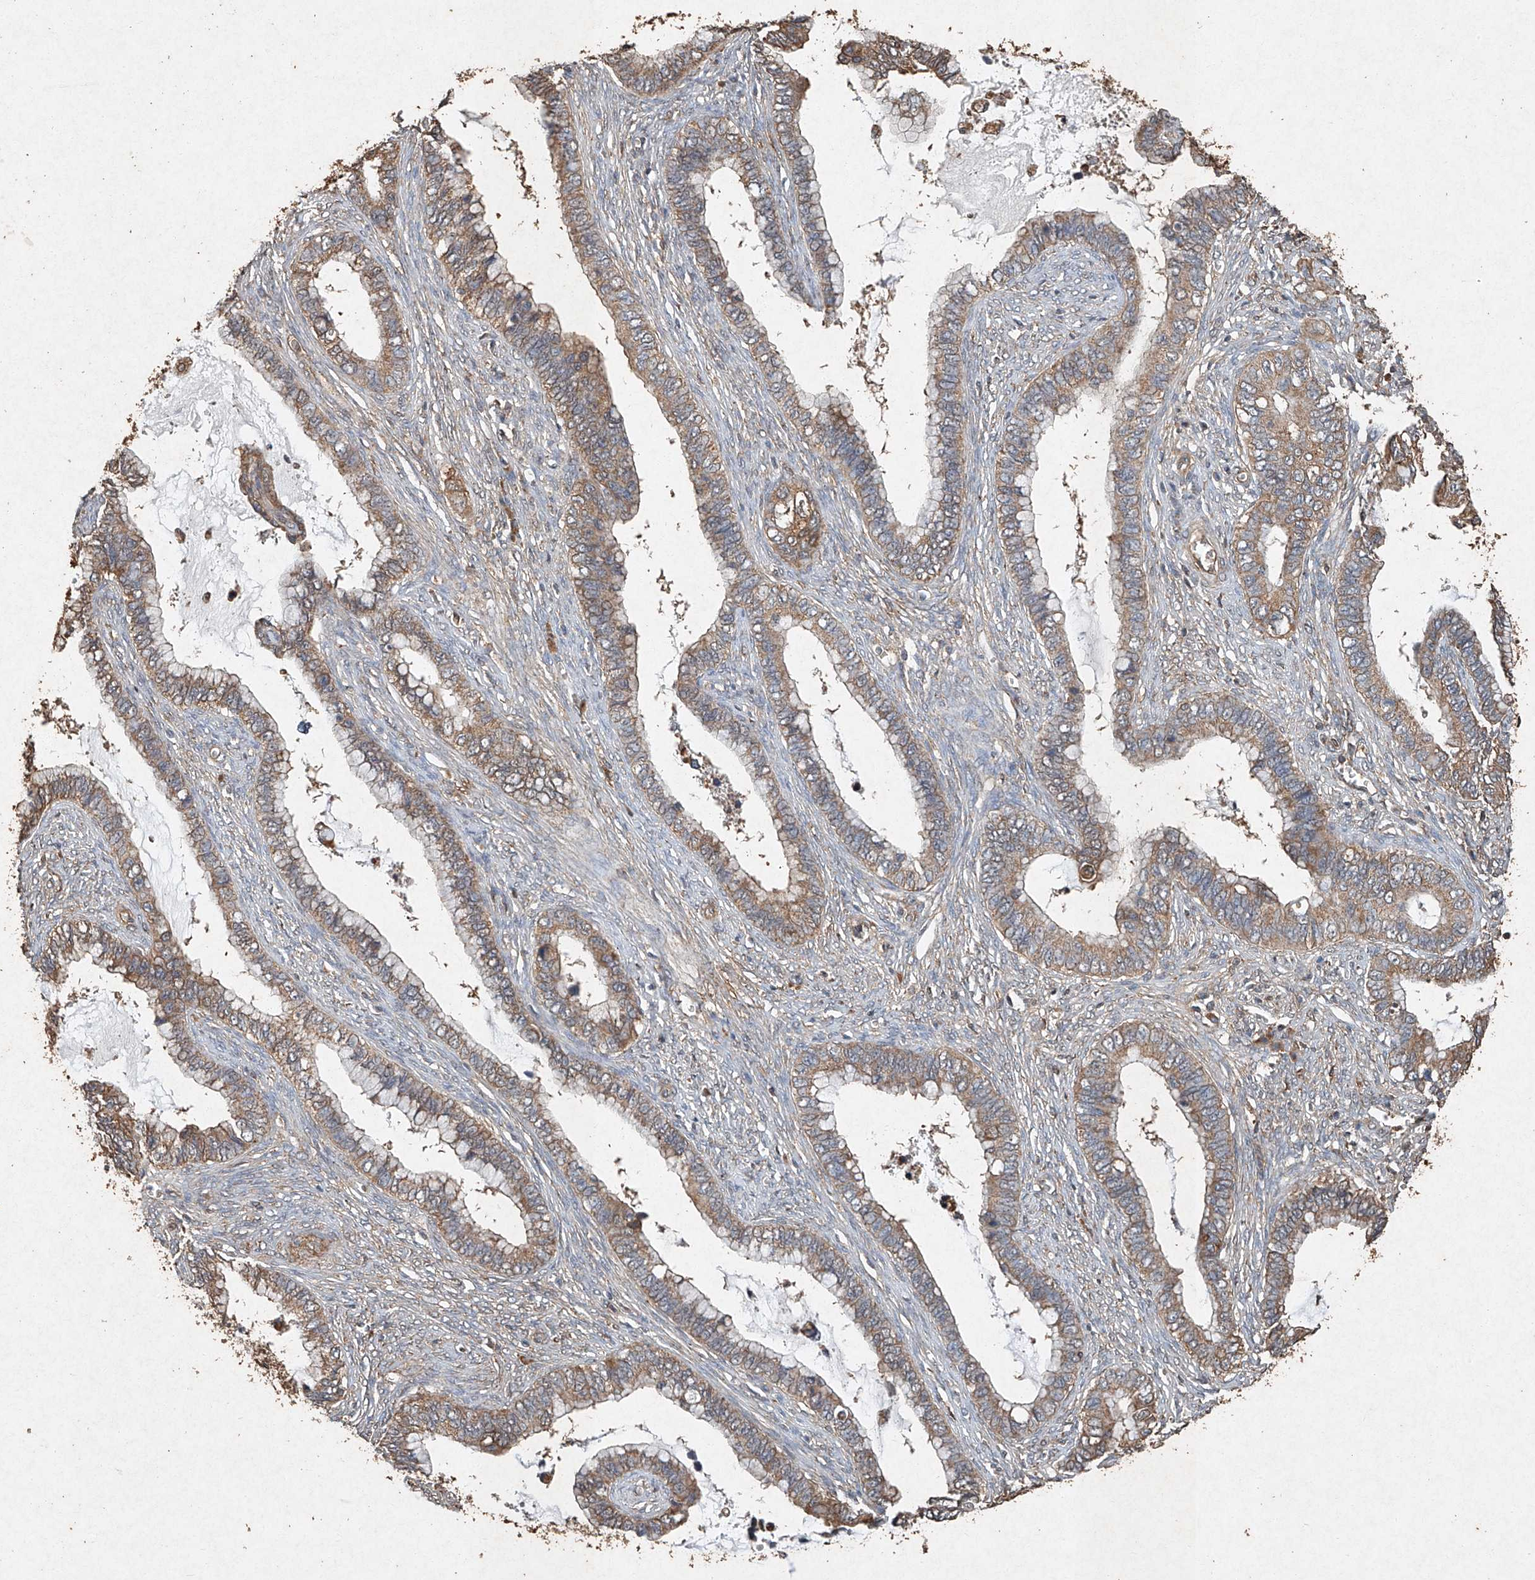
{"staining": {"intensity": "moderate", "quantity": ">75%", "location": "cytoplasmic/membranous"}, "tissue": "cervical cancer", "cell_type": "Tumor cells", "image_type": "cancer", "snomed": [{"axis": "morphology", "description": "Adenocarcinoma, NOS"}, {"axis": "topography", "description": "Cervix"}], "caption": "There is medium levels of moderate cytoplasmic/membranous expression in tumor cells of cervical adenocarcinoma, as demonstrated by immunohistochemical staining (brown color).", "gene": "STK3", "patient": {"sex": "female", "age": 44}}